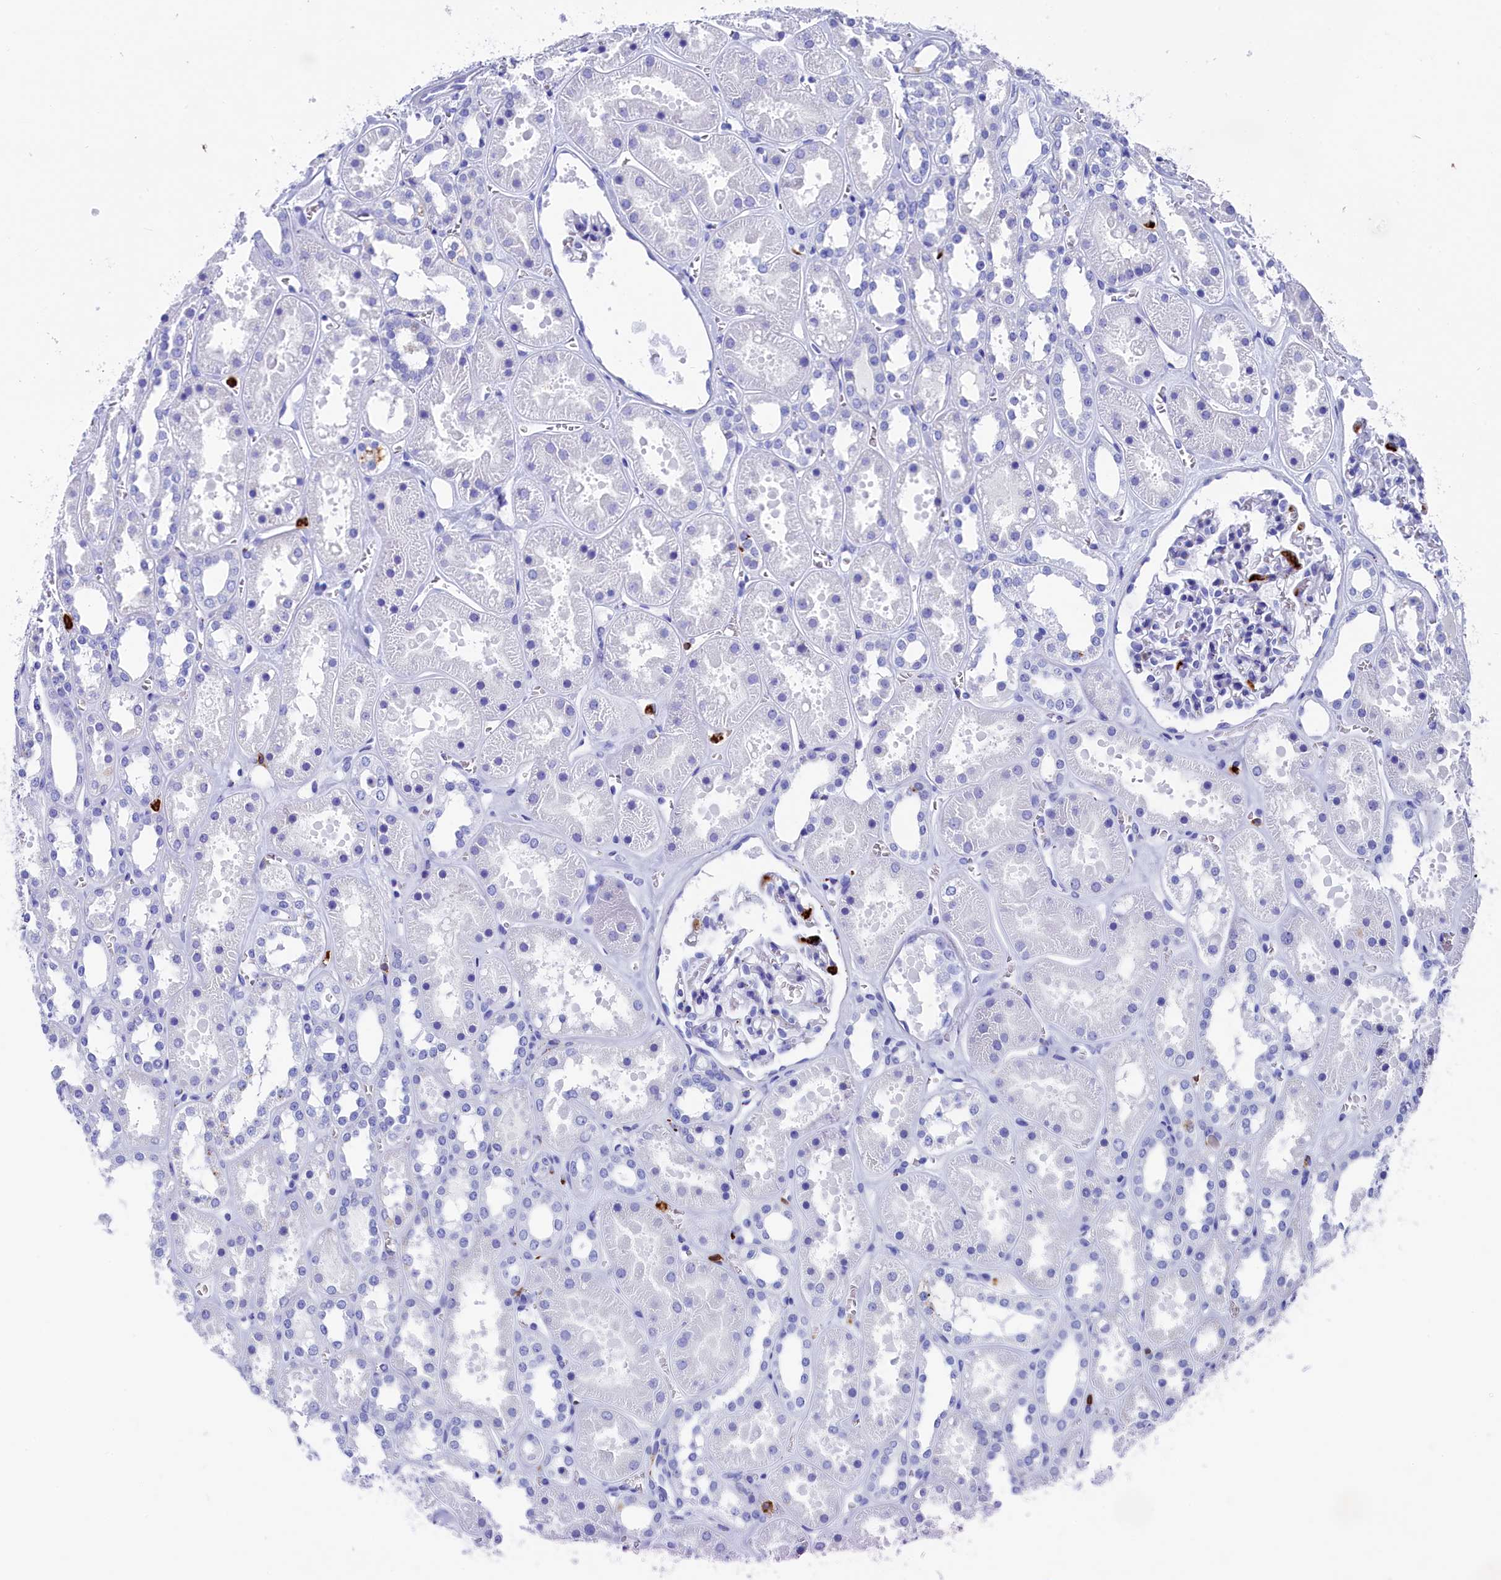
{"staining": {"intensity": "negative", "quantity": "none", "location": "none"}, "tissue": "kidney", "cell_type": "Cells in glomeruli", "image_type": "normal", "snomed": [{"axis": "morphology", "description": "Normal tissue, NOS"}, {"axis": "topography", "description": "Kidney"}], "caption": "IHC histopathology image of unremarkable human kidney stained for a protein (brown), which demonstrates no positivity in cells in glomeruli.", "gene": "PLAC8", "patient": {"sex": "female", "age": 41}}